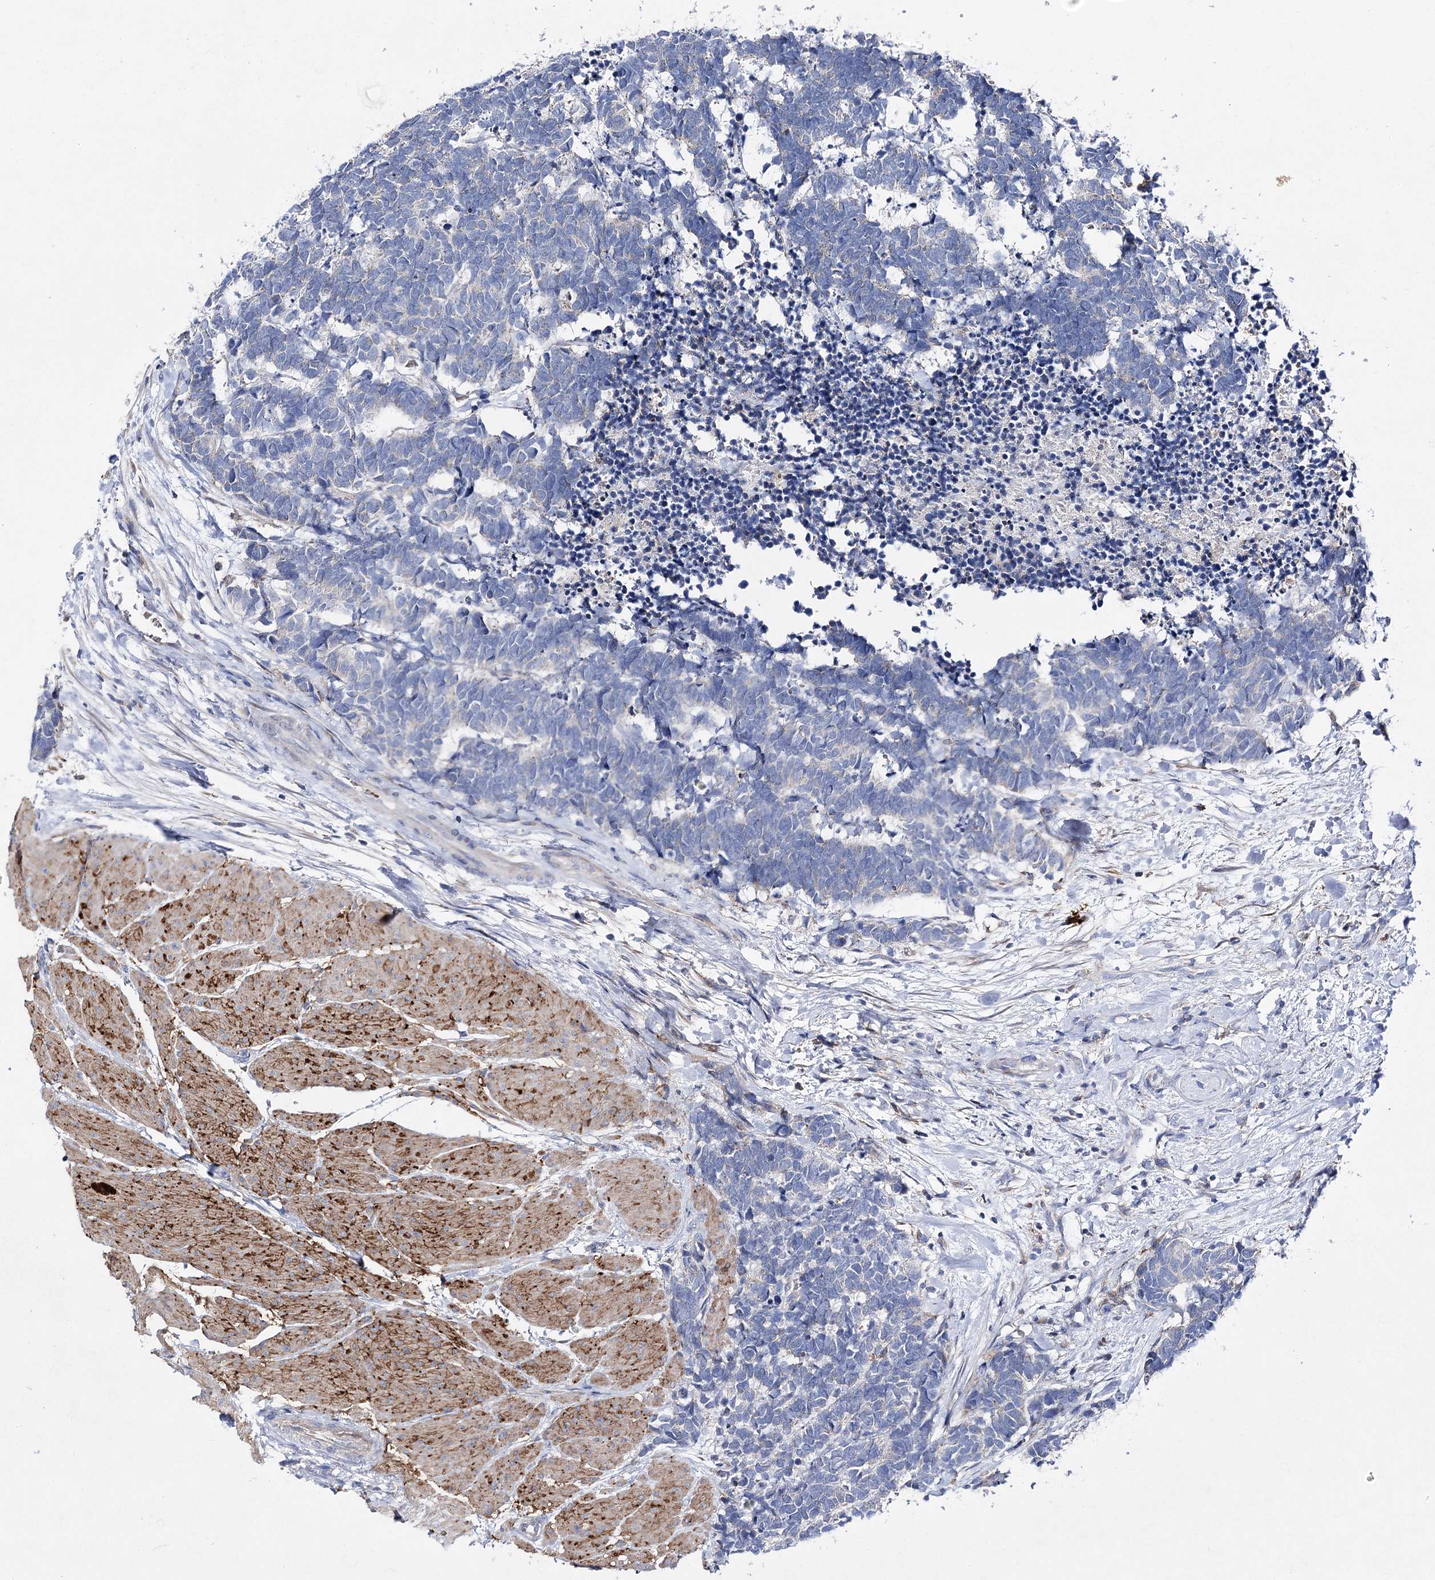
{"staining": {"intensity": "negative", "quantity": "none", "location": "none"}, "tissue": "carcinoid", "cell_type": "Tumor cells", "image_type": "cancer", "snomed": [{"axis": "morphology", "description": "Carcinoma, NOS"}, {"axis": "morphology", "description": "Carcinoid, malignant, NOS"}, {"axis": "topography", "description": "Urinary bladder"}], "caption": "The immunohistochemistry (IHC) photomicrograph has no significant staining in tumor cells of carcinoid tissue. The staining was performed using DAB to visualize the protein expression in brown, while the nuclei were stained in blue with hematoxylin (Magnification: 20x).", "gene": "COX15", "patient": {"sex": "male", "age": 57}}